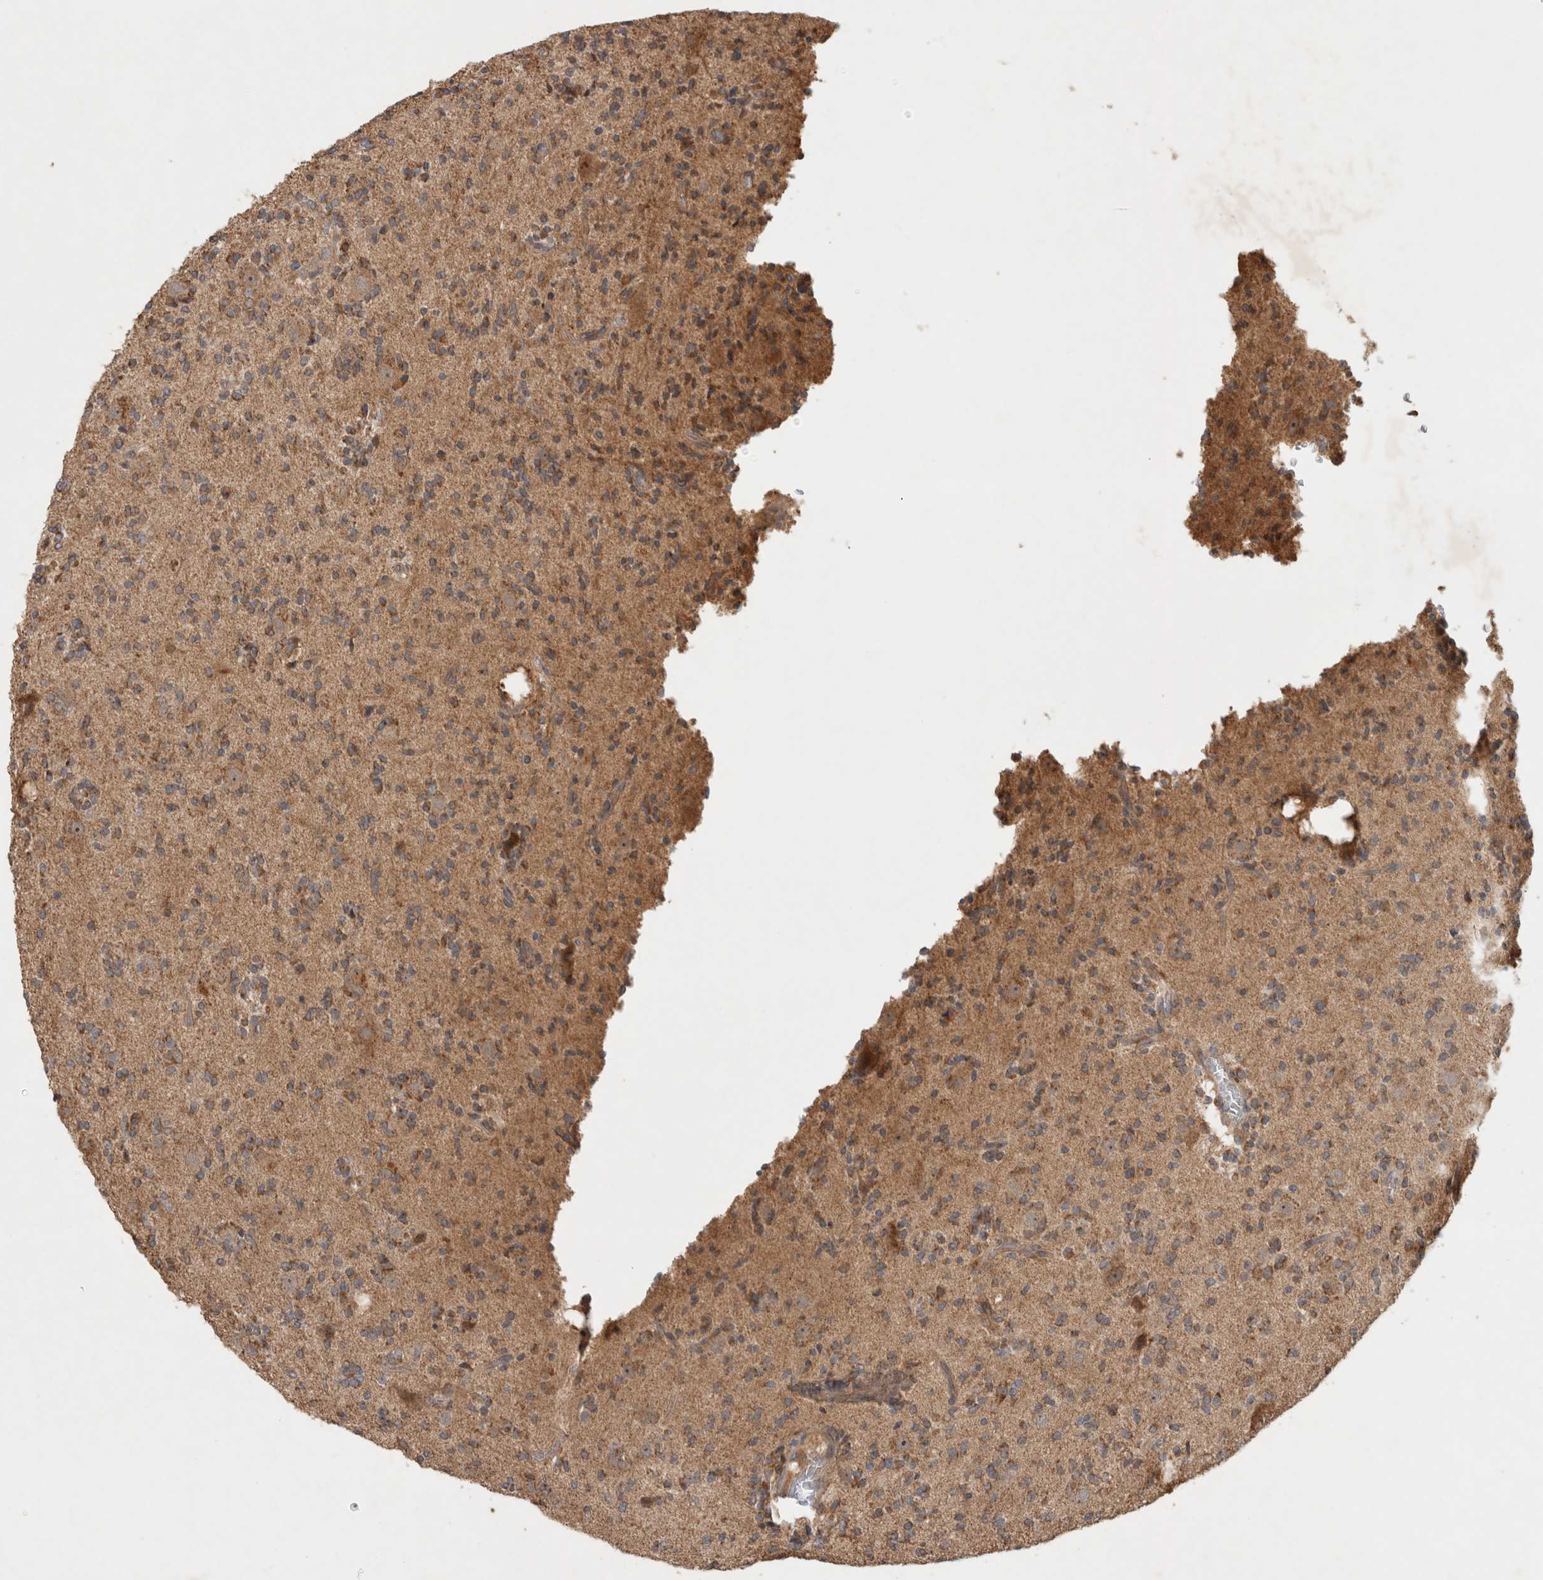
{"staining": {"intensity": "moderate", "quantity": "<25%", "location": "cytoplasmic/membranous"}, "tissue": "glioma", "cell_type": "Tumor cells", "image_type": "cancer", "snomed": [{"axis": "morphology", "description": "Glioma, malignant, High grade"}, {"axis": "topography", "description": "Brain"}], "caption": "The histopathology image shows staining of glioma, revealing moderate cytoplasmic/membranous protein expression (brown color) within tumor cells.", "gene": "SERAC1", "patient": {"sex": "male", "age": 34}}